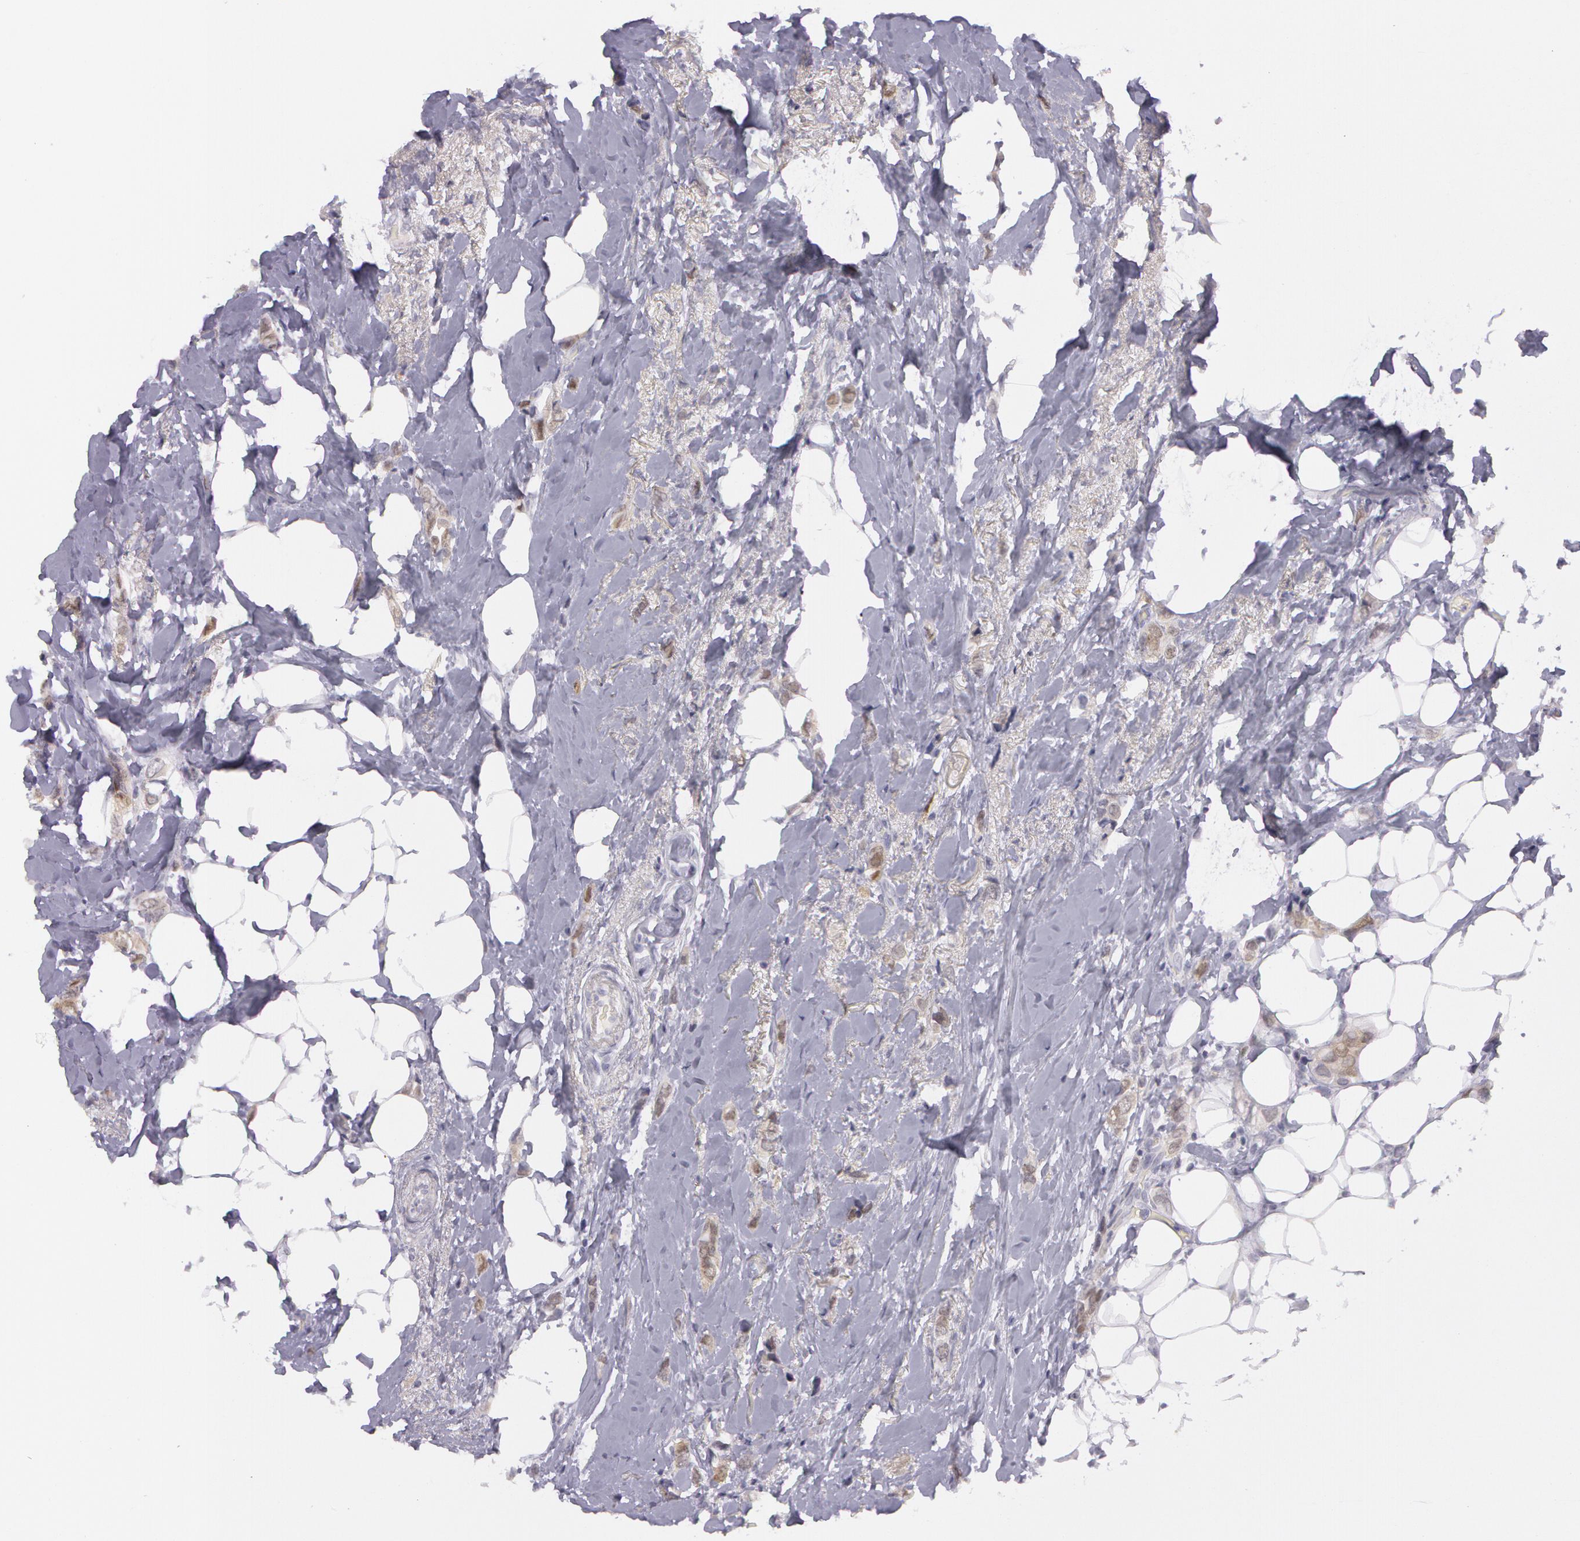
{"staining": {"intensity": "weak", "quantity": "<25%", "location": "nuclear"}, "tissue": "breast cancer", "cell_type": "Tumor cells", "image_type": "cancer", "snomed": [{"axis": "morphology", "description": "Duct carcinoma"}, {"axis": "topography", "description": "Breast"}], "caption": "The photomicrograph exhibits no significant expression in tumor cells of breast invasive ductal carcinoma.", "gene": "IL1RN", "patient": {"sex": "female", "age": 72}}